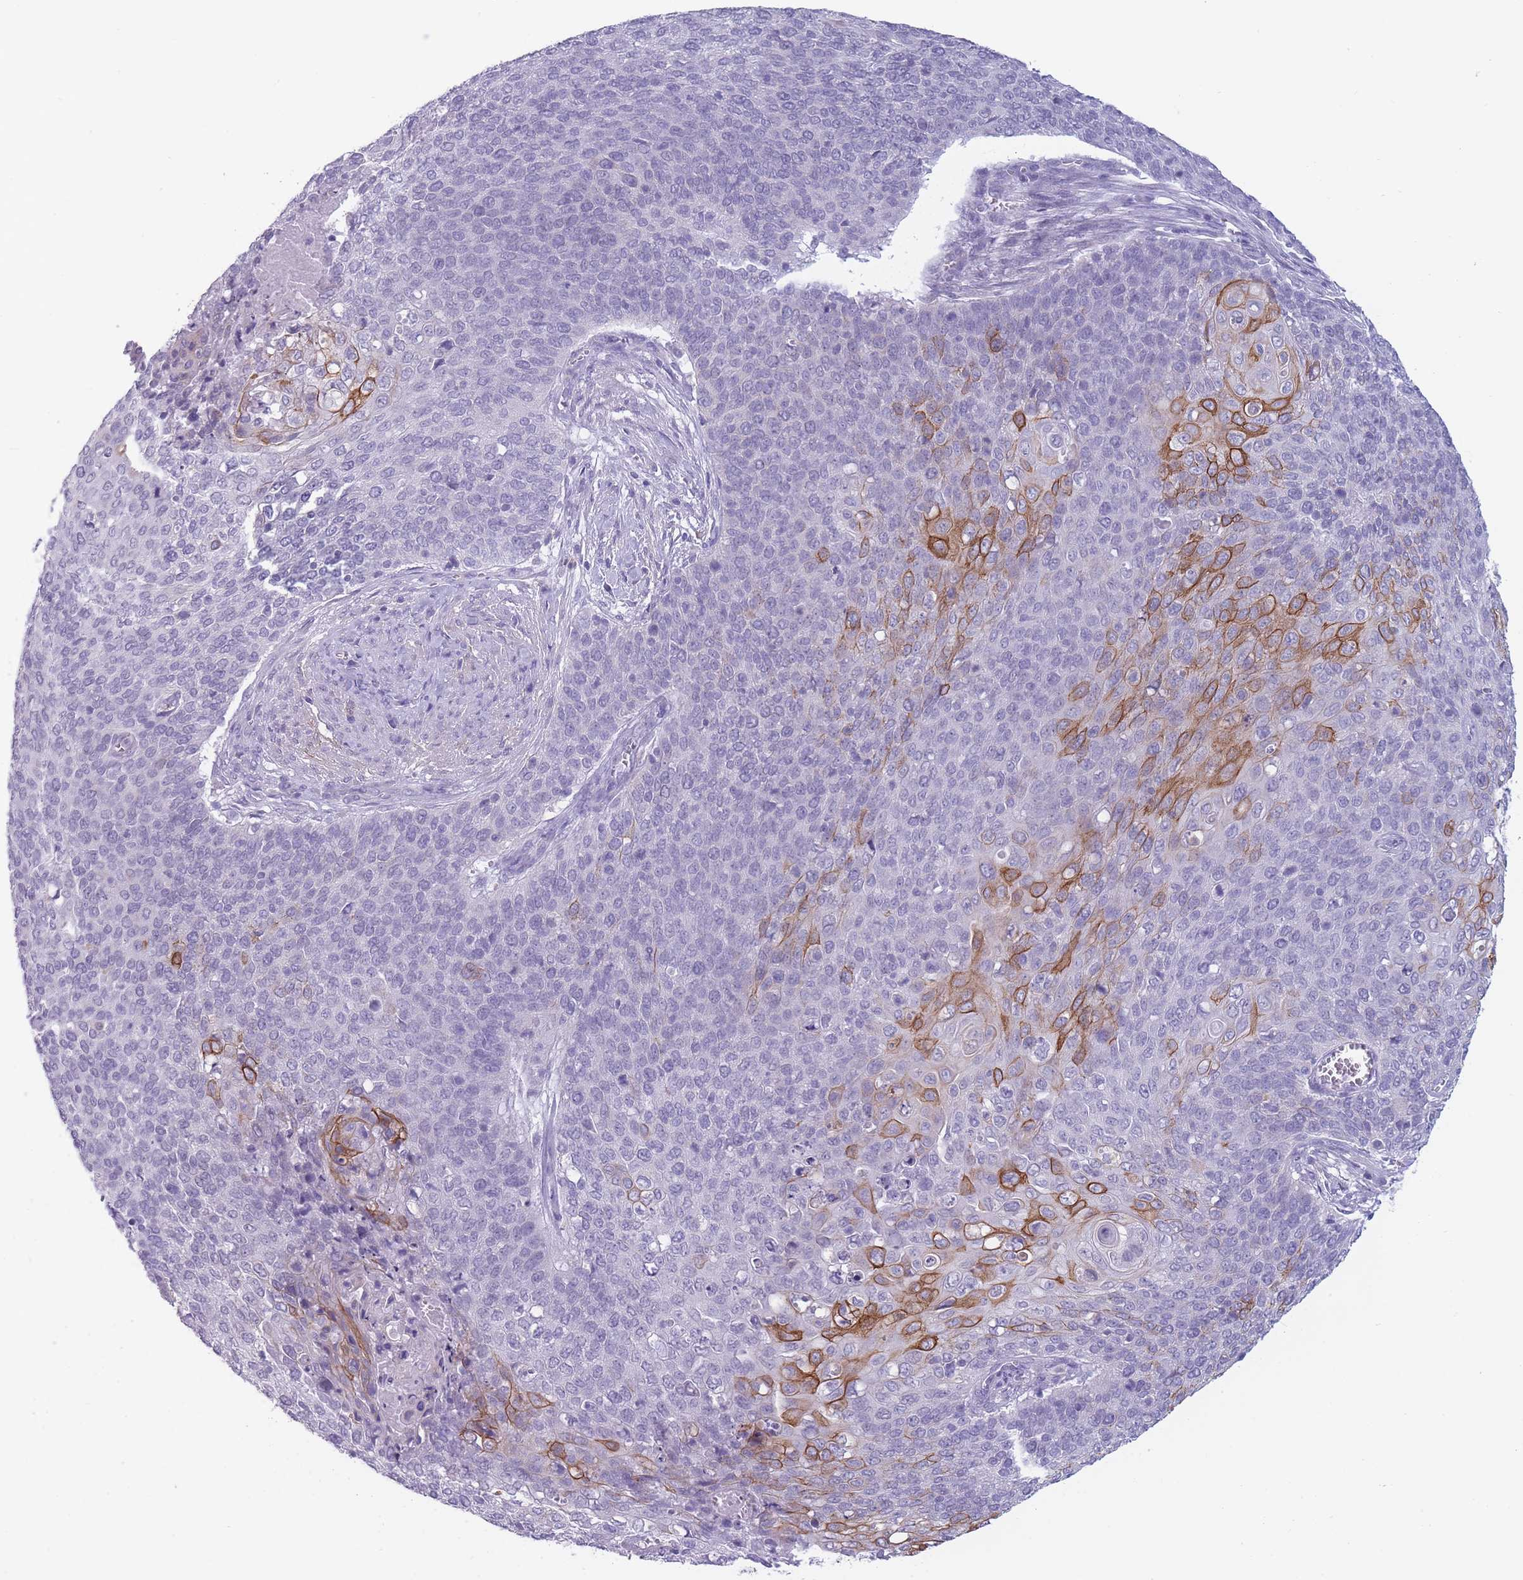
{"staining": {"intensity": "strong", "quantity": "<25%", "location": "cytoplasmic/membranous"}, "tissue": "cervical cancer", "cell_type": "Tumor cells", "image_type": "cancer", "snomed": [{"axis": "morphology", "description": "Squamous cell carcinoma, NOS"}, {"axis": "topography", "description": "Cervix"}], "caption": "This is a photomicrograph of IHC staining of cervical cancer, which shows strong expression in the cytoplasmic/membranous of tumor cells.", "gene": "DCANP1", "patient": {"sex": "female", "age": 39}}